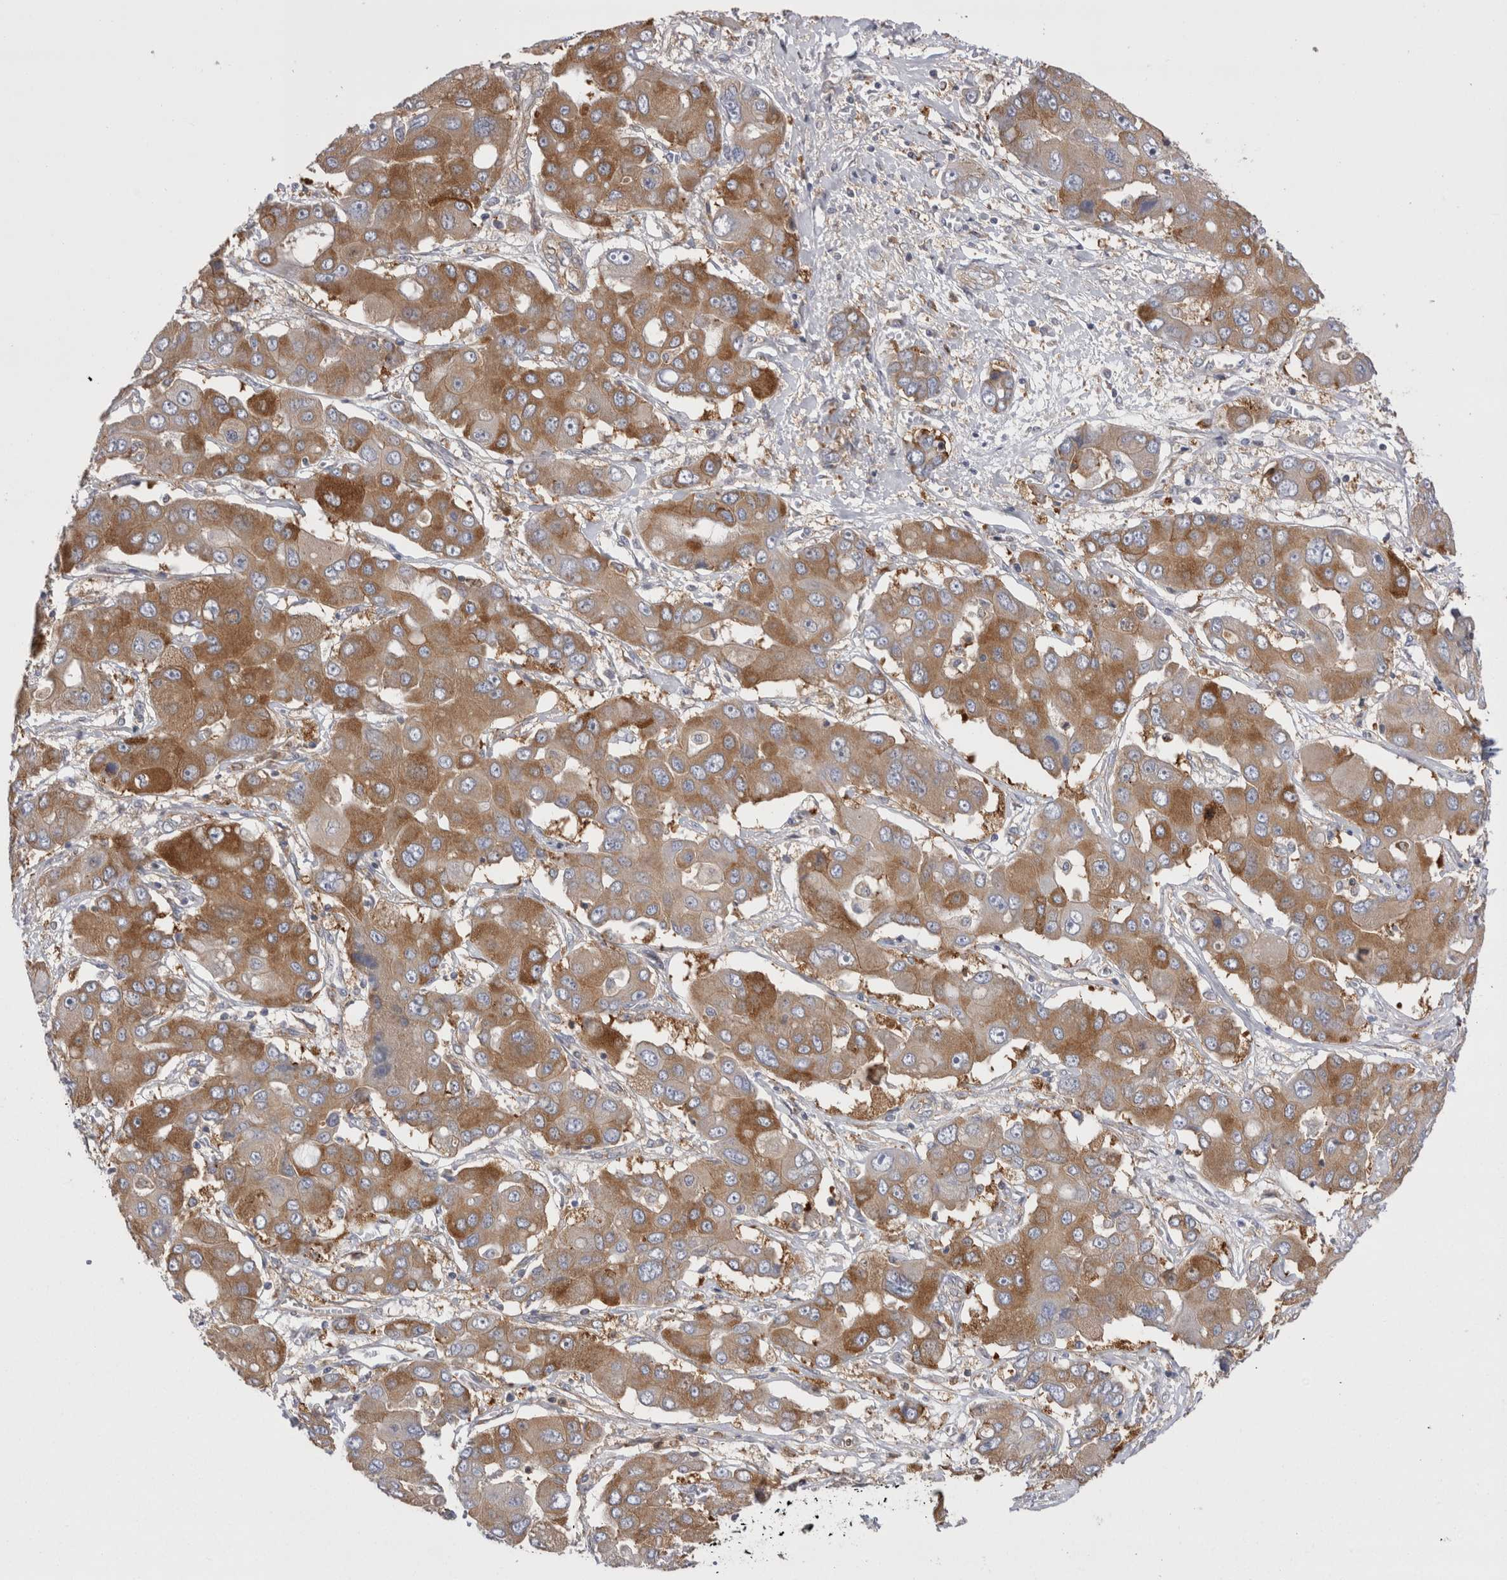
{"staining": {"intensity": "moderate", "quantity": ">75%", "location": "cytoplasmic/membranous"}, "tissue": "liver cancer", "cell_type": "Tumor cells", "image_type": "cancer", "snomed": [{"axis": "morphology", "description": "Cholangiocarcinoma"}, {"axis": "topography", "description": "Liver"}], "caption": "The image exhibits immunohistochemical staining of liver cholangiocarcinoma. There is moderate cytoplasmic/membranous staining is seen in approximately >75% of tumor cells.", "gene": "RAB11FIP1", "patient": {"sex": "male", "age": 67}}